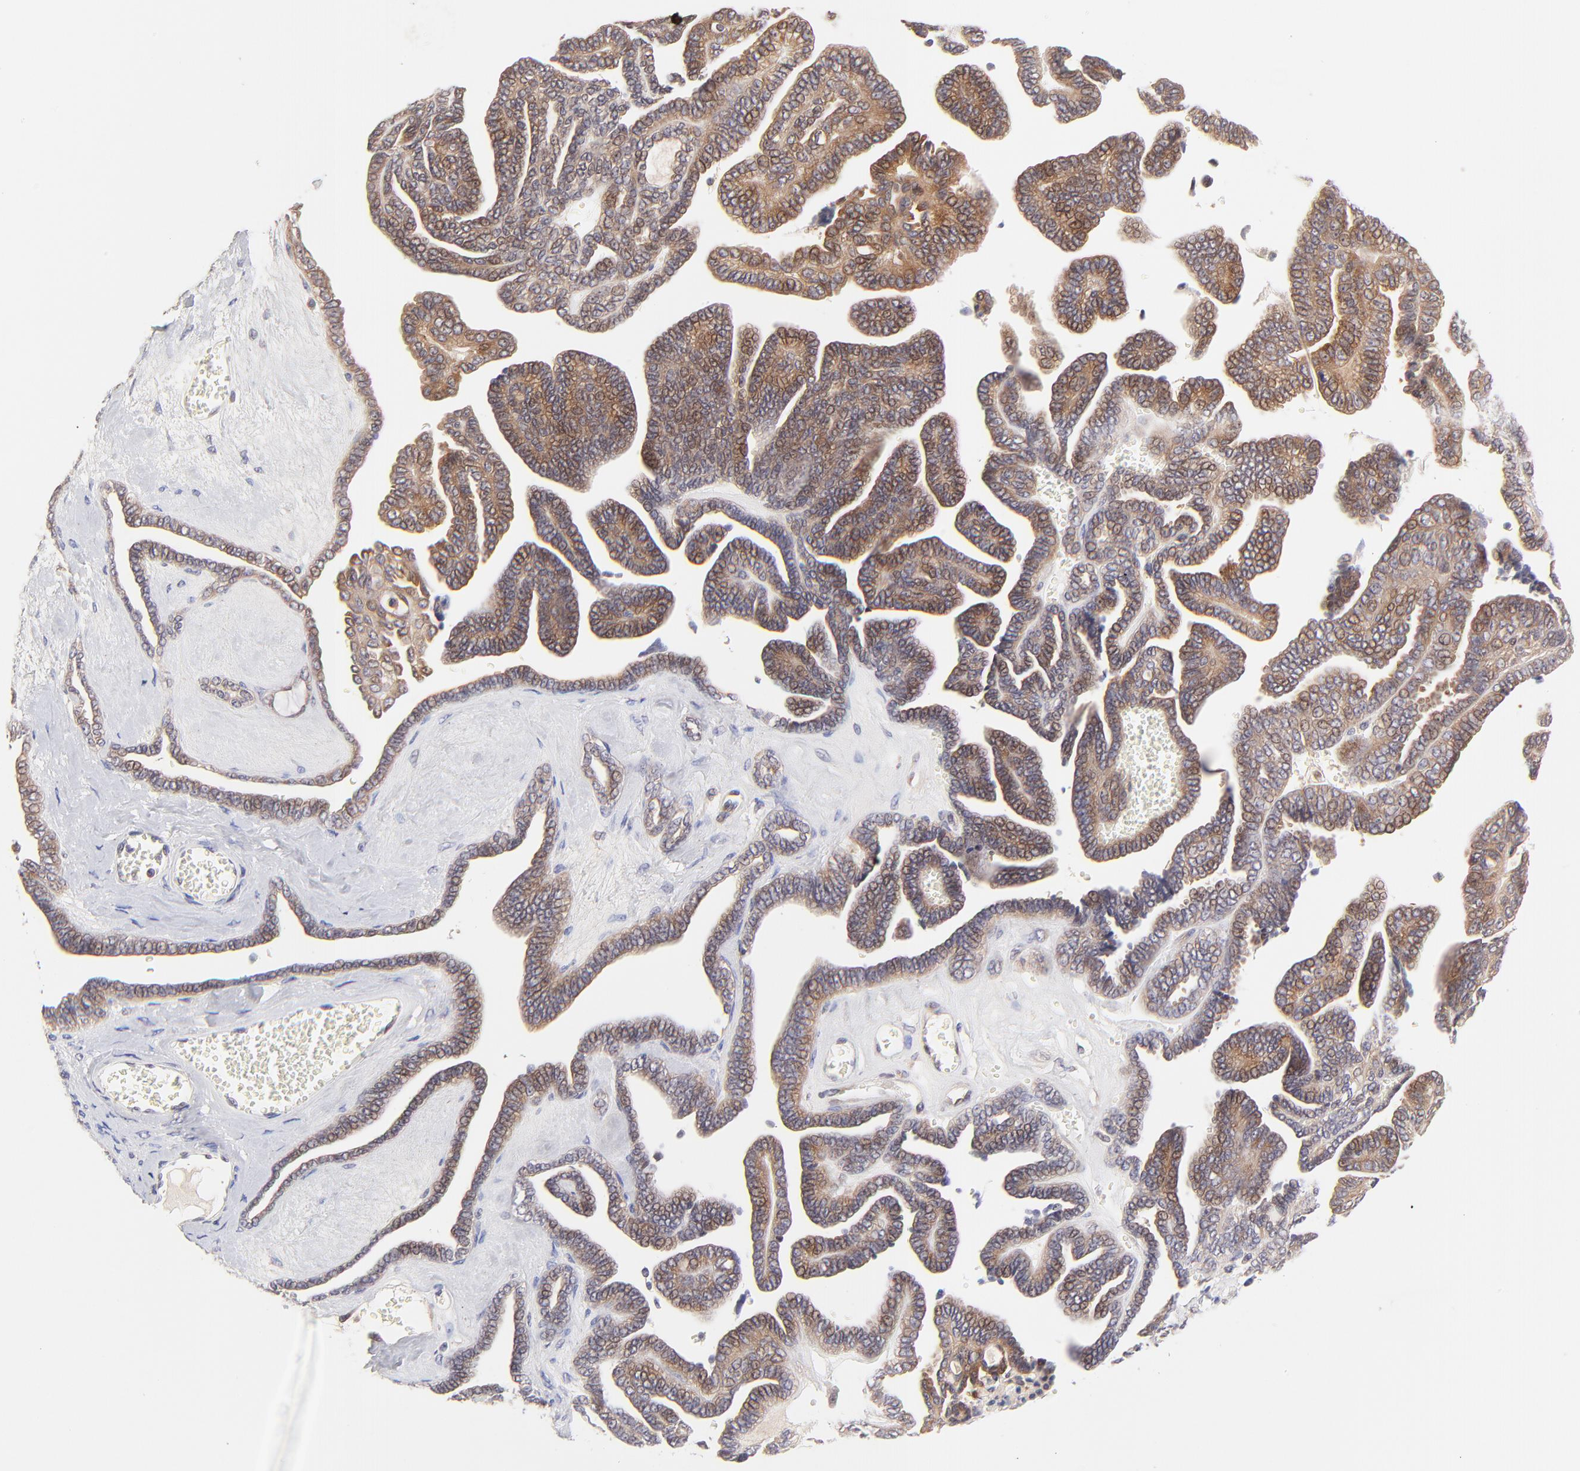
{"staining": {"intensity": "moderate", "quantity": ">75%", "location": "cytoplasmic/membranous"}, "tissue": "ovarian cancer", "cell_type": "Tumor cells", "image_type": "cancer", "snomed": [{"axis": "morphology", "description": "Cystadenocarcinoma, serous, NOS"}, {"axis": "topography", "description": "Ovary"}], "caption": "Immunohistochemical staining of ovarian cancer (serous cystadenocarcinoma) exhibits medium levels of moderate cytoplasmic/membranous protein expression in approximately >75% of tumor cells.", "gene": "TNRC6B", "patient": {"sex": "female", "age": 71}}